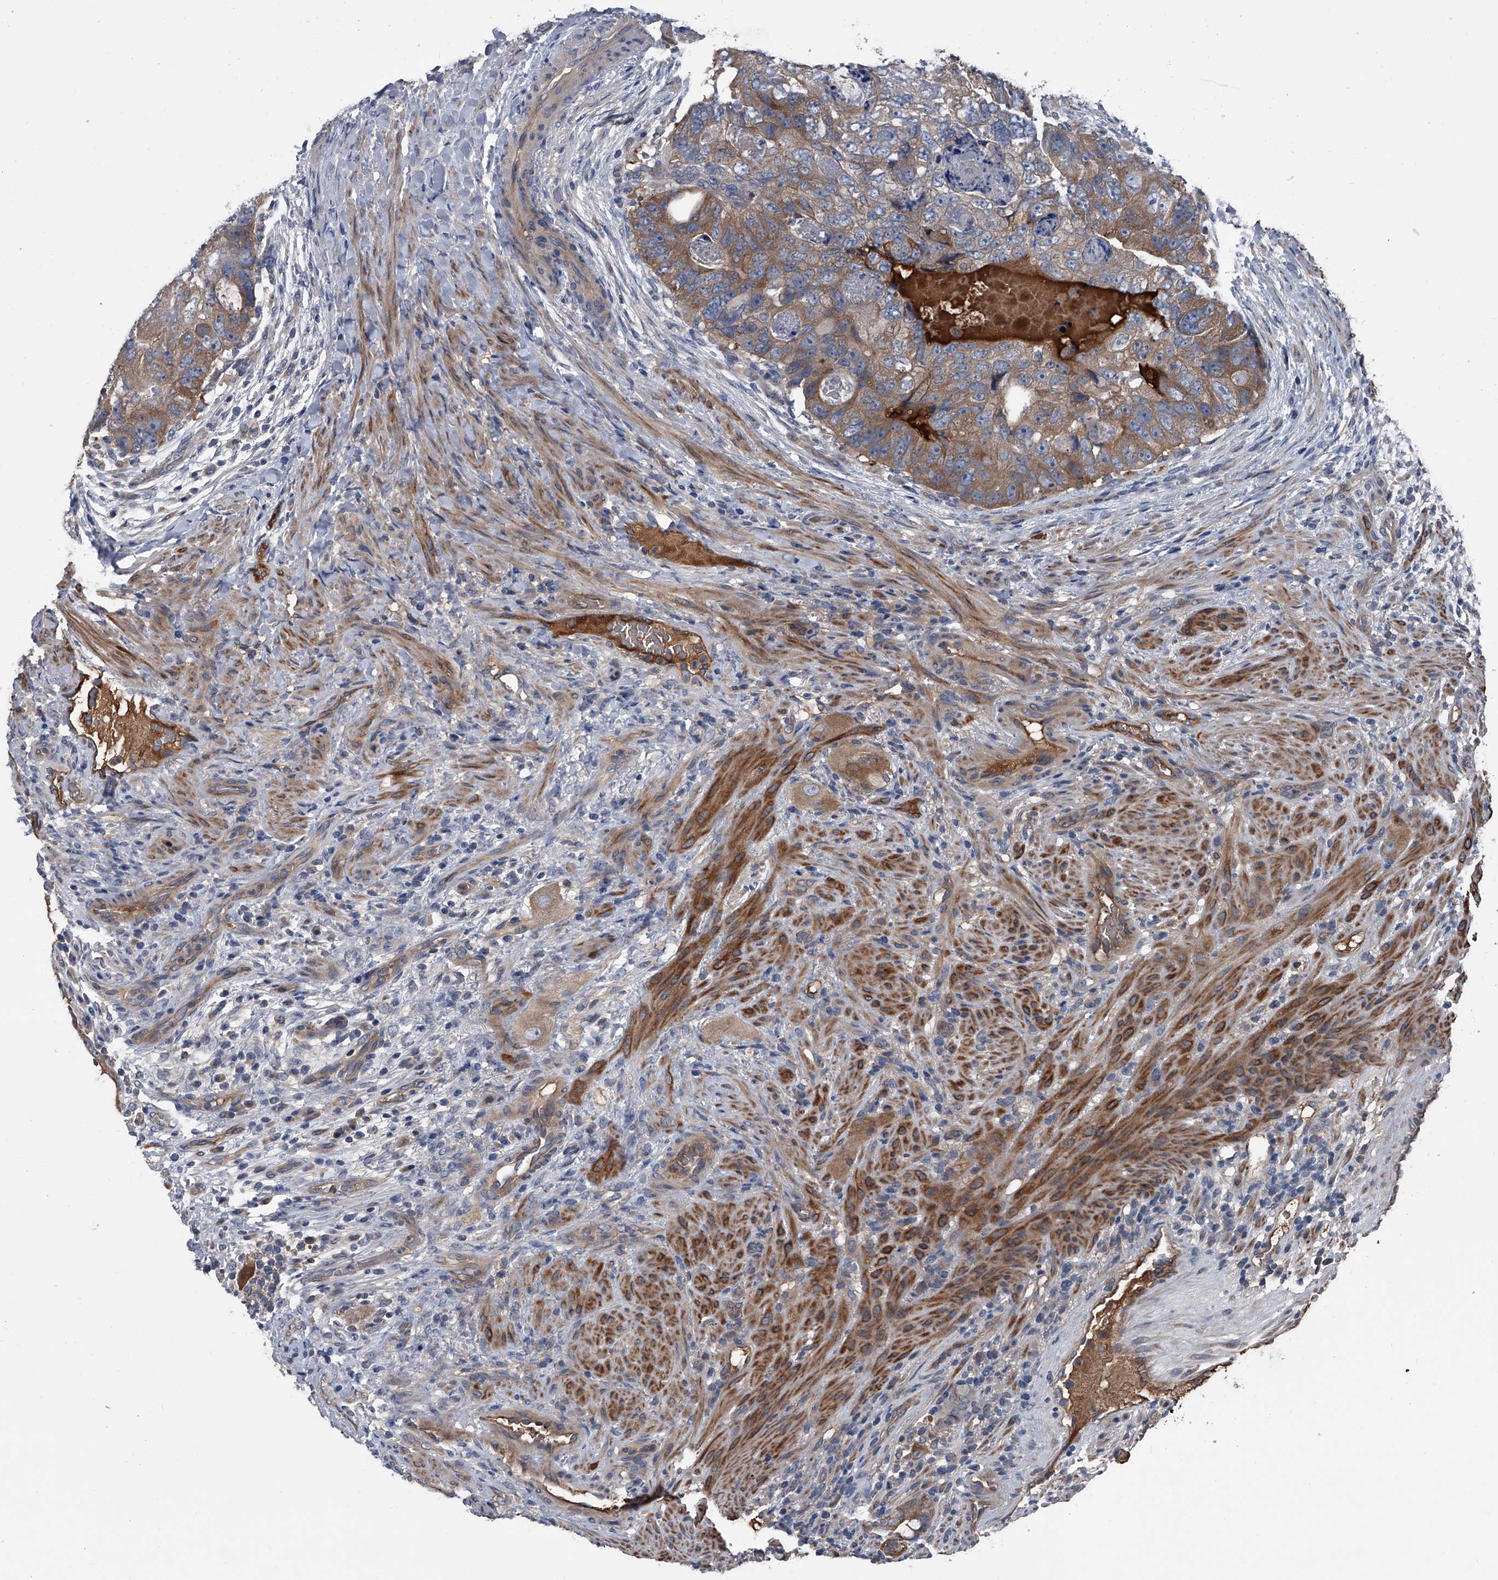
{"staining": {"intensity": "moderate", "quantity": ">75%", "location": "cytoplasmic/membranous"}, "tissue": "colorectal cancer", "cell_type": "Tumor cells", "image_type": "cancer", "snomed": [{"axis": "morphology", "description": "Adenocarcinoma, NOS"}, {"axis": "topography", "description": "Rectum"}], "caption": "Immunohistochemistry photomicrograph of human adenocarcinoma (colorectal) stained for a protein (brown), which demonstrates medium levels of moderate cytoplasmic/membranous expression in about >75% of tumor cells.", "gene": "KIF13A", "patient": {"sex": "male", "age": 59}}